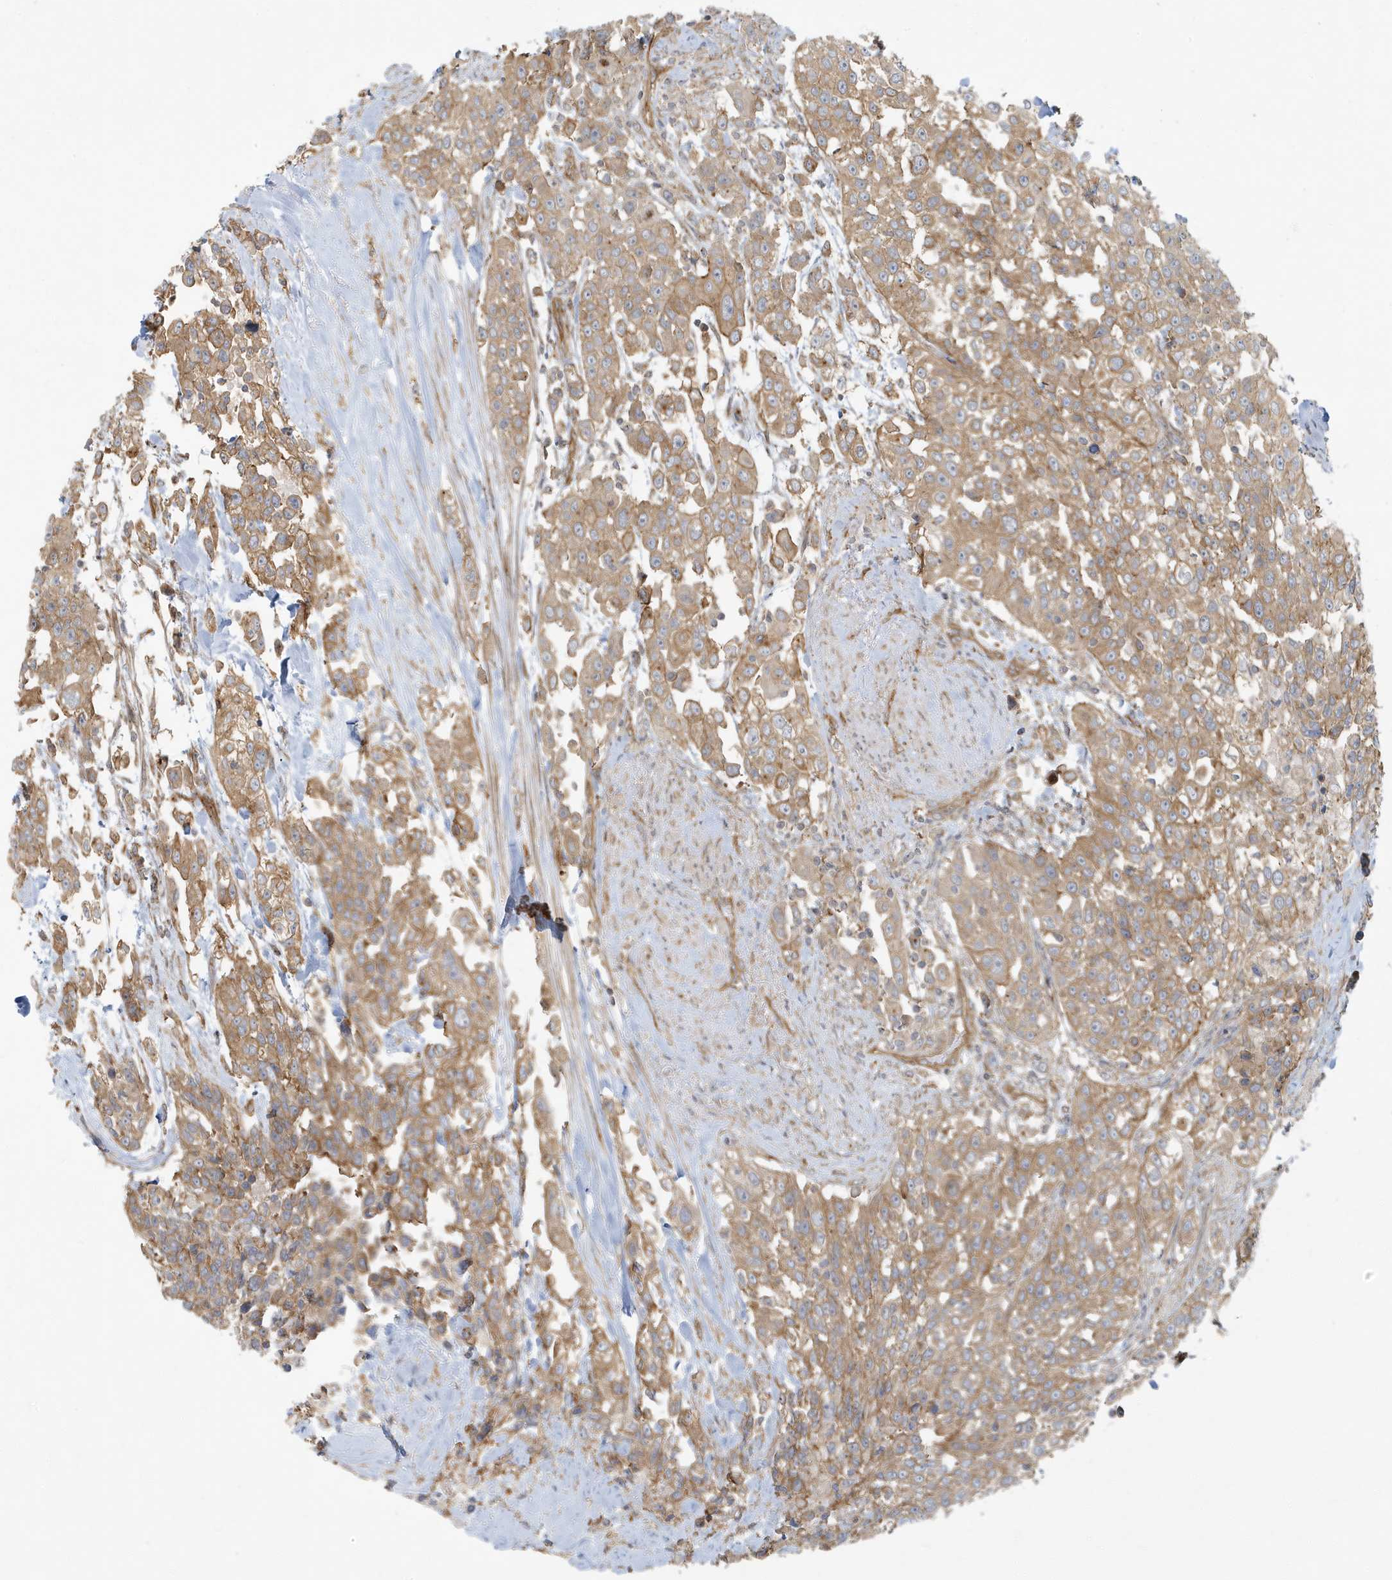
{"staining": {"intensity": "moderate", "quantity": ">75%", "location": "cytoplasmic/membranous"}, "tissue": "urothelial cancer", "cell_type": "Tumor cells", "image_type": "cancer", "snomed": [{"axis": "morphology", "description": "Urothelial carcinoma, High grade"}, {"axis": "topography", "description": "Urinary bladder"}], "caption": "Protein staining shows moderate cytoplasmic/membranous expression in about >75% of tumor cells in urothelial carcinoma (high-grade).", "gene": "ATP23", "patient": {"sex": "female", "age": 80}}